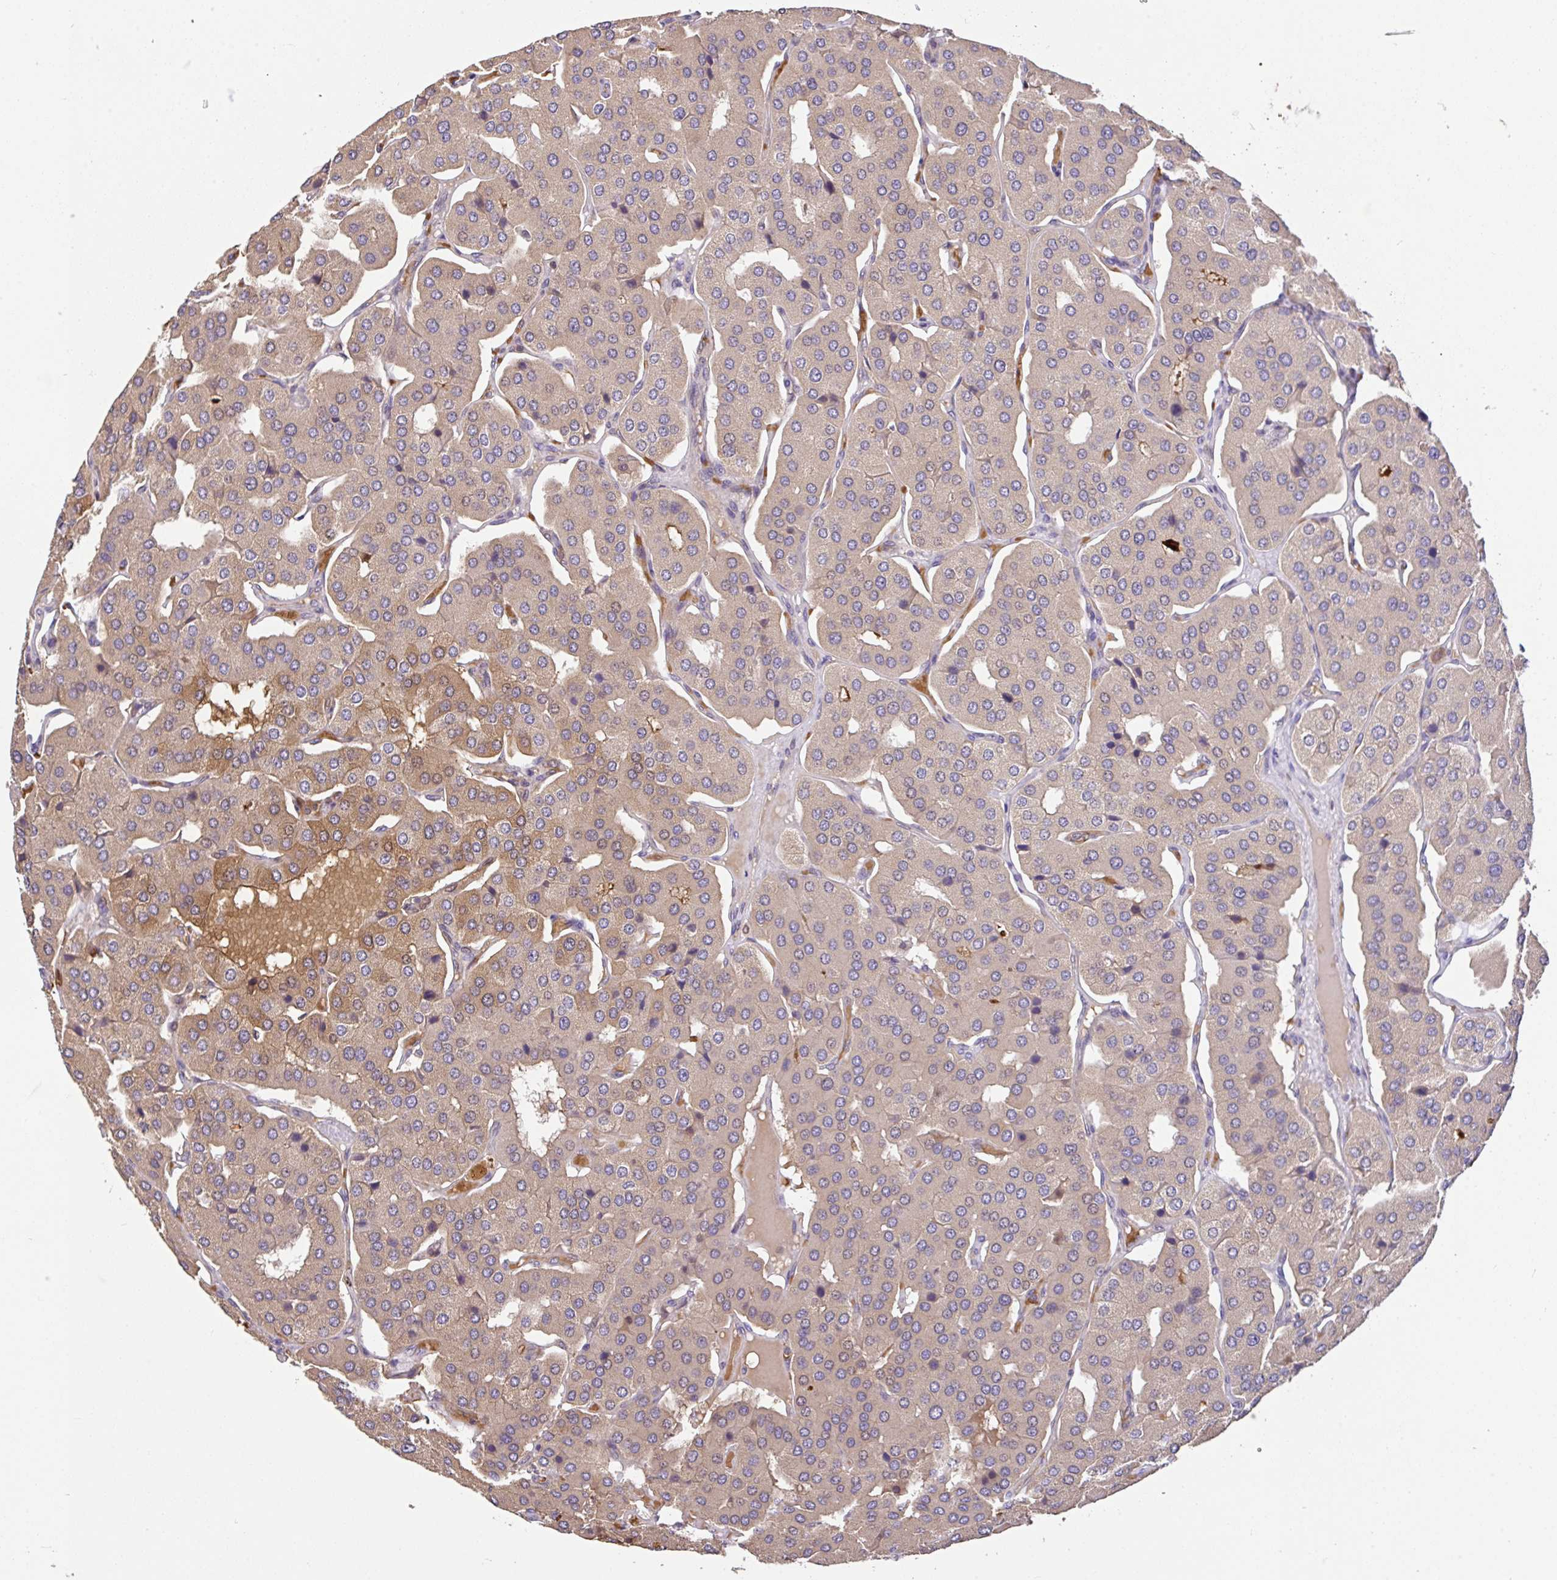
{"staining": {"intensity": "moderate", "quantity": "<25%", "location": "cytoplasmic/membranous"}, "tissue": "parathyroid gland", "cell_type": "Glandular cells", "image_type": "normal", "snomed": [{"axis": "morphology", "description": "Normal tissue, NOS"}, {"axis": "morphology", "description": "Adenoma, NOS"}, {"axis": "topography", "description": "Parathyroid gland"}], "caption": "About <25% of glandular cells in benign parathyroid gland show moderate cytoplasmic/membranous protein staining as visualized by brown immunohistochemical staining.", "gene": "C1QTNF9B", "patient": {"sex": "female", "age": 86}}